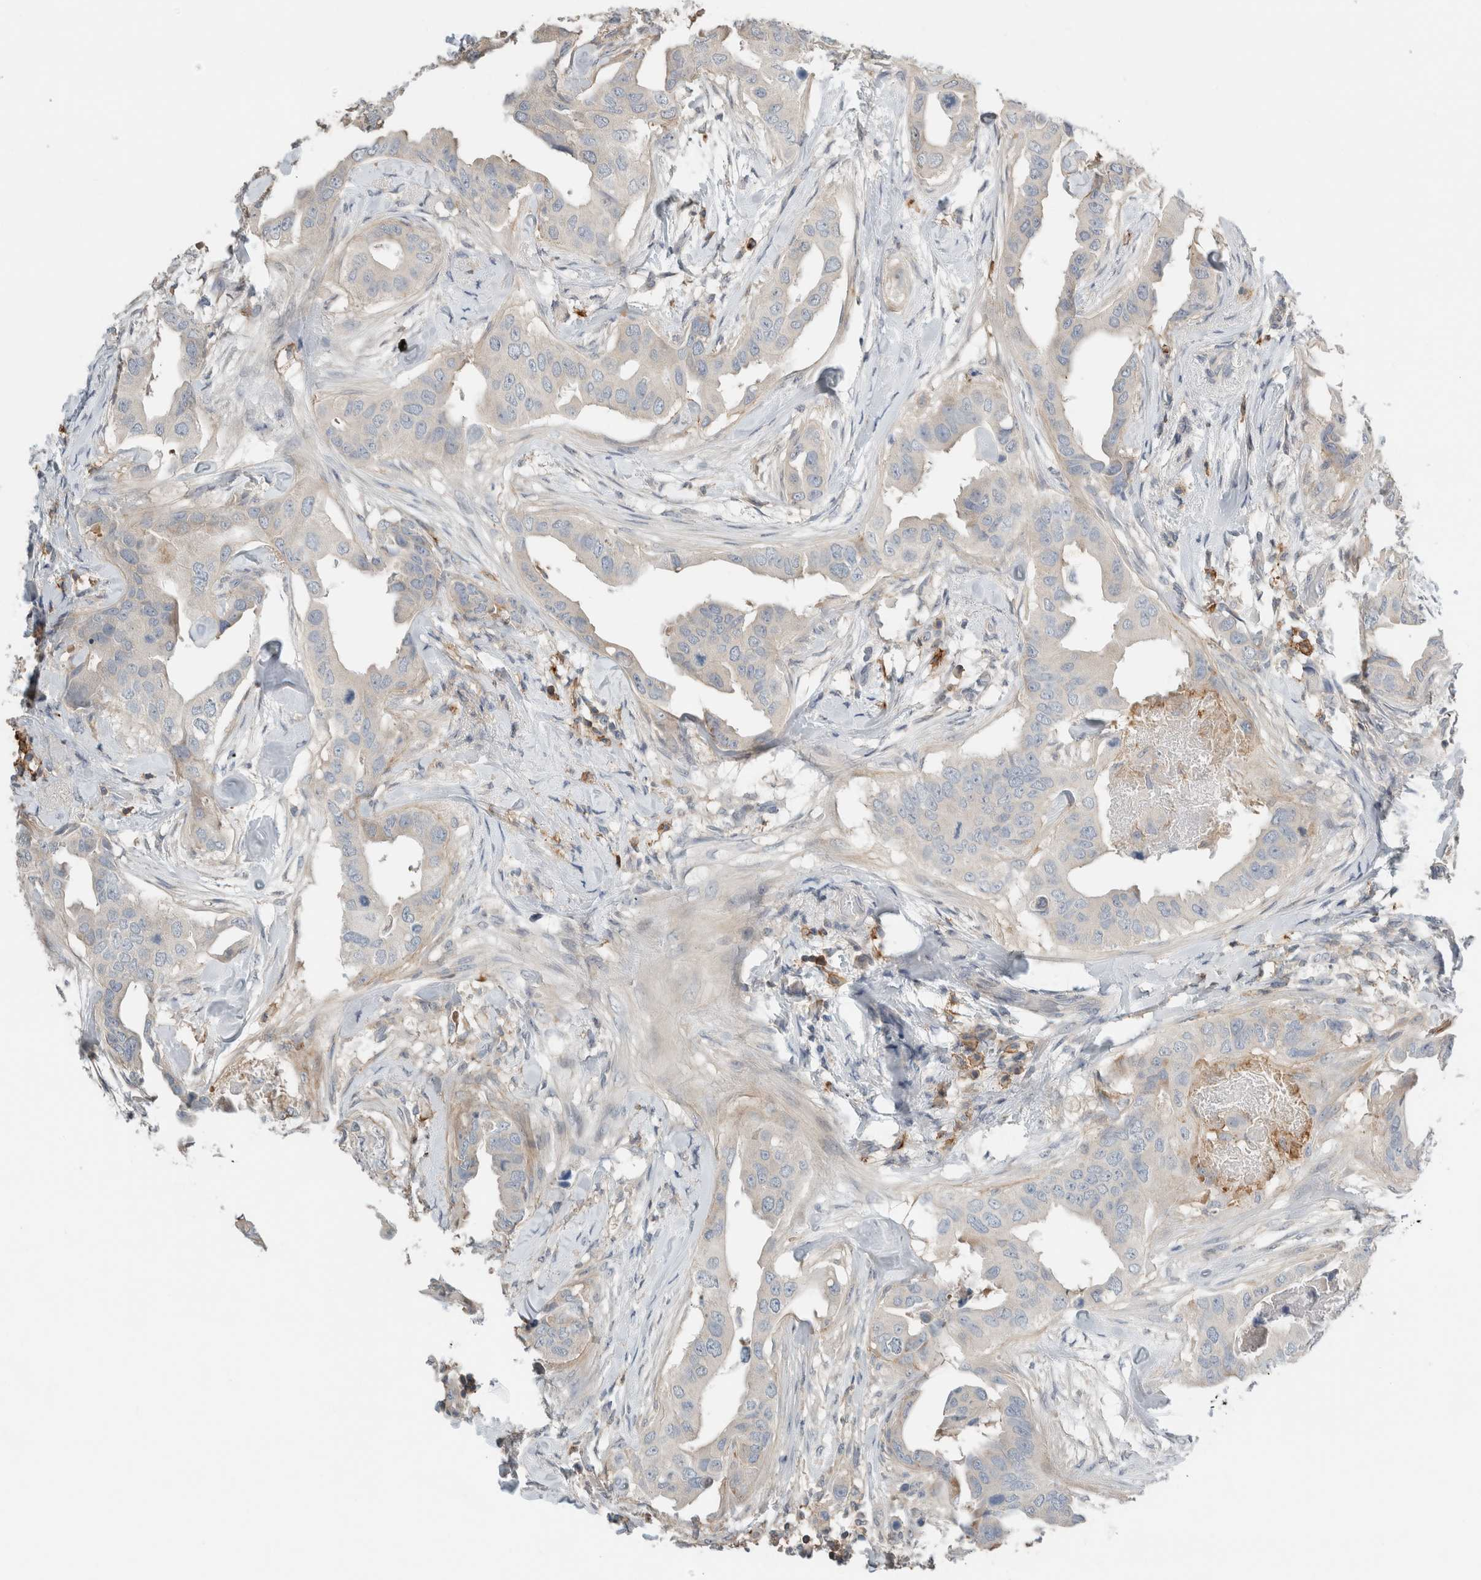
{"staining": {"intensity": "weak", "quantity": "<25%", "location": "cytoplasmic/membranous"}, "tissue": "breast cancer", "cell_type": "Tumor cells", "image_type": "cancer", "snomed": [{"axis": "morphology", "description": "Duct carcinoma"}, {"axis": "topography", "description": "Breast"}], "caption": "Breast infiltrating ductal carcinoma was stained to show a protein in brown. There is no significant expression in tumor cells.", "gene": "ERCC6L2", "patient": {"sex": "female", "age": 40}}